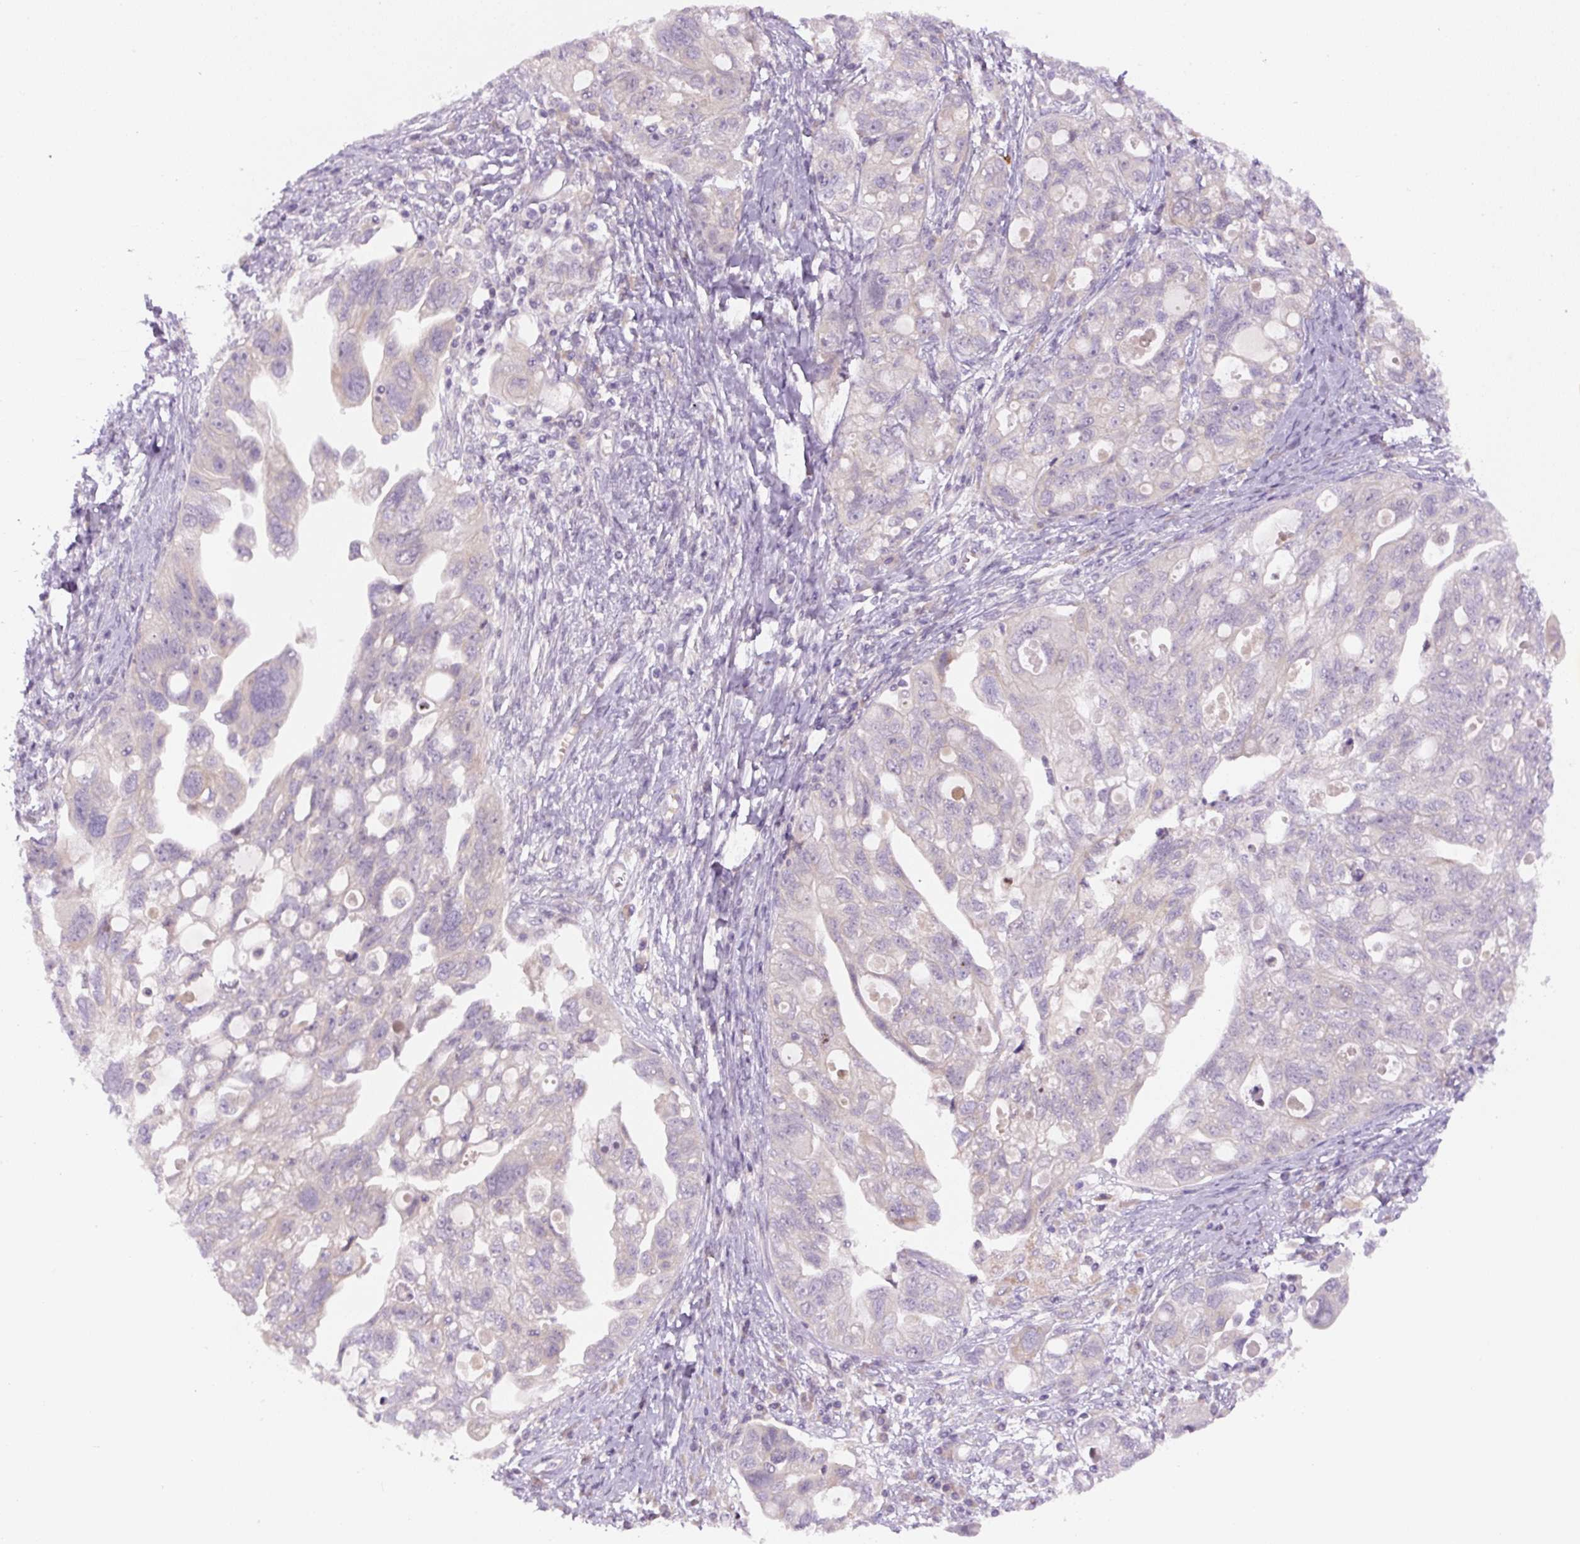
{"staining": {"intensity": "negative", "quantity": "none", "location": "none"}, "tissue": "ovarian cancer", "cell_type": "Tumor cells", "image_type": "cancer", "snomed": [{"axis": "morphology", "description": "Carcinoma, NOS"}, {"axis": "morphology", "description": "Cystadenocarcinoma, serous, NOS"}, {"axis": "topography", "description": "Ovary"}], "caption": "DAB immunohistochemical staining of ovarian cancer (serous cystadenocarcinoma) shows no significant positivity in tumor cells.", "gene": "YIF1B", "patient": {"sex": "female", "age": 69}}